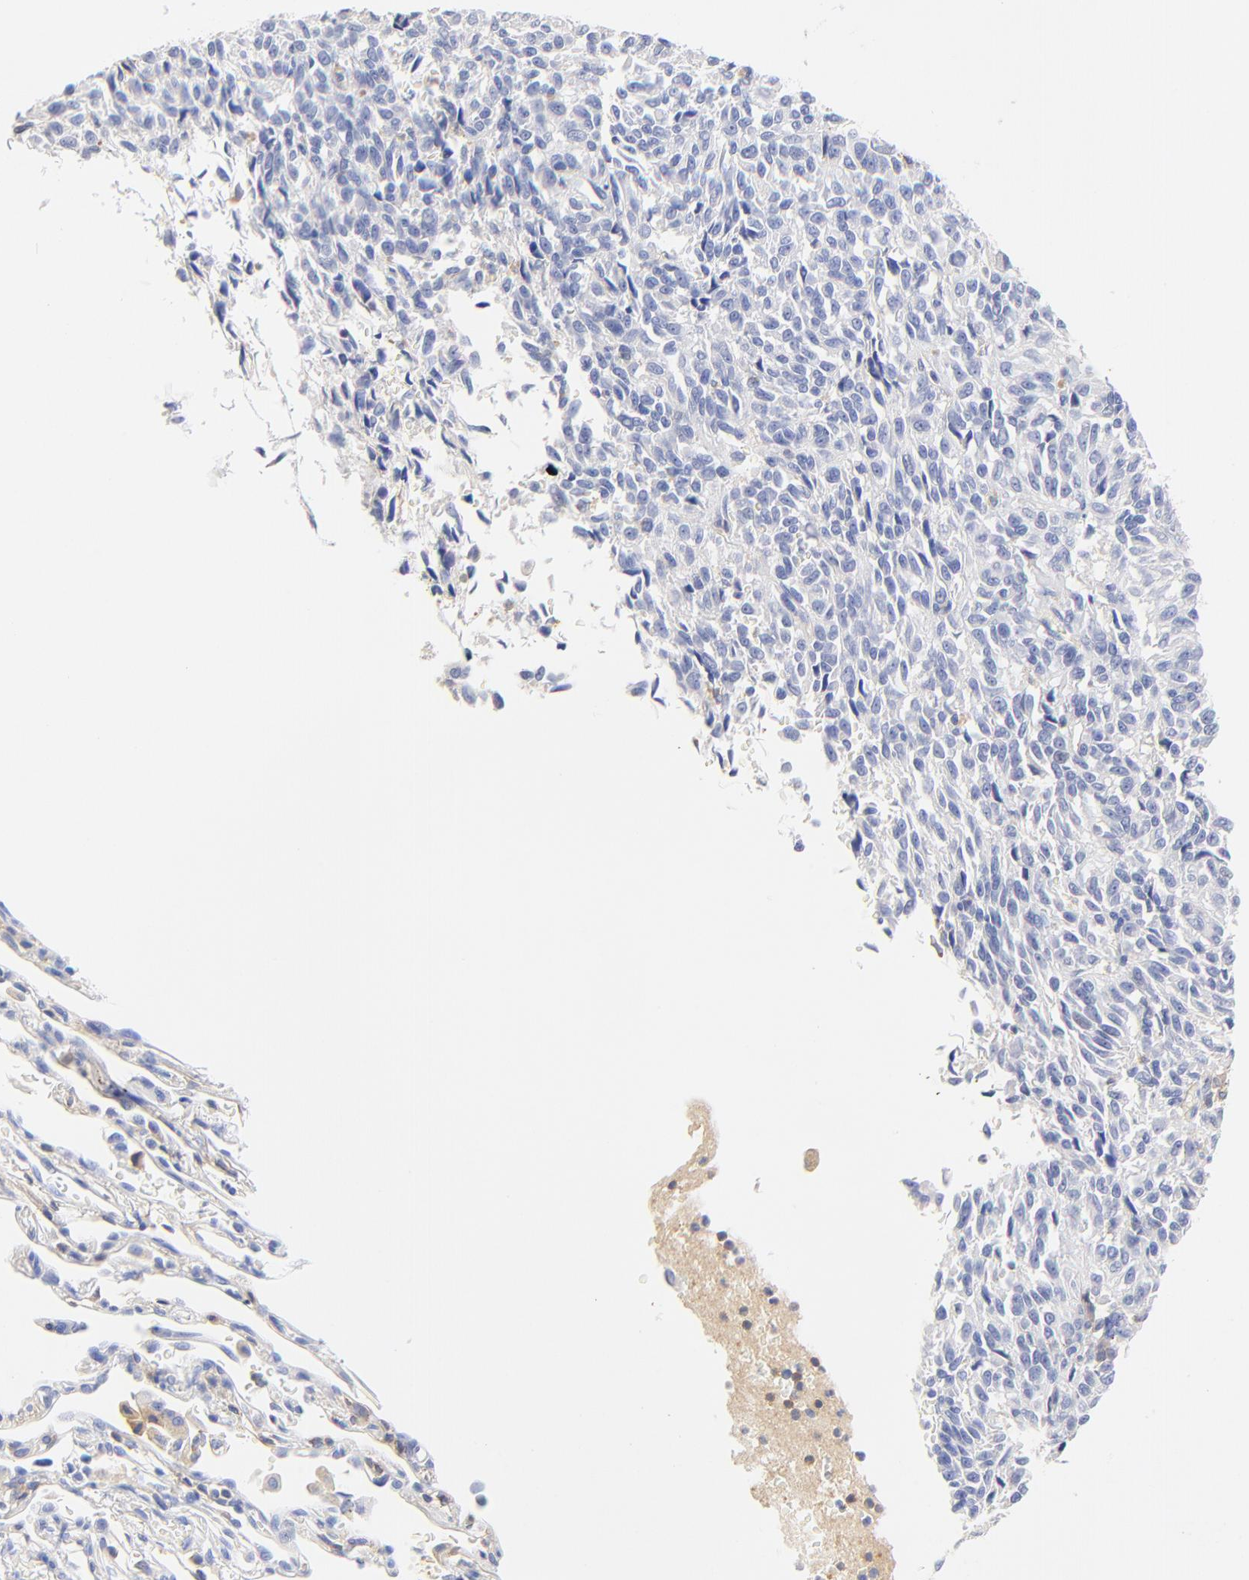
{"staining": {"intensity": "negative", "quantity": "none", "location": "none"}, "tissue": "melanoma", "cell_type": "Tumor cells", "image_type": "cancer", "snomed": [{"axis": "morphology", "description": "Malignant melanoma, Metastatic site"}, {"axis": "topography", "description": "Lung"}], "caption": "Tumor cells are negative for protein expression in human malignant melanoma (metastatic site). (Brightfield microscopy of DAB immunohistochemistry at high magnification).", "gene": "MDGA2", "patient": {"sex": "male", "age": 64}}